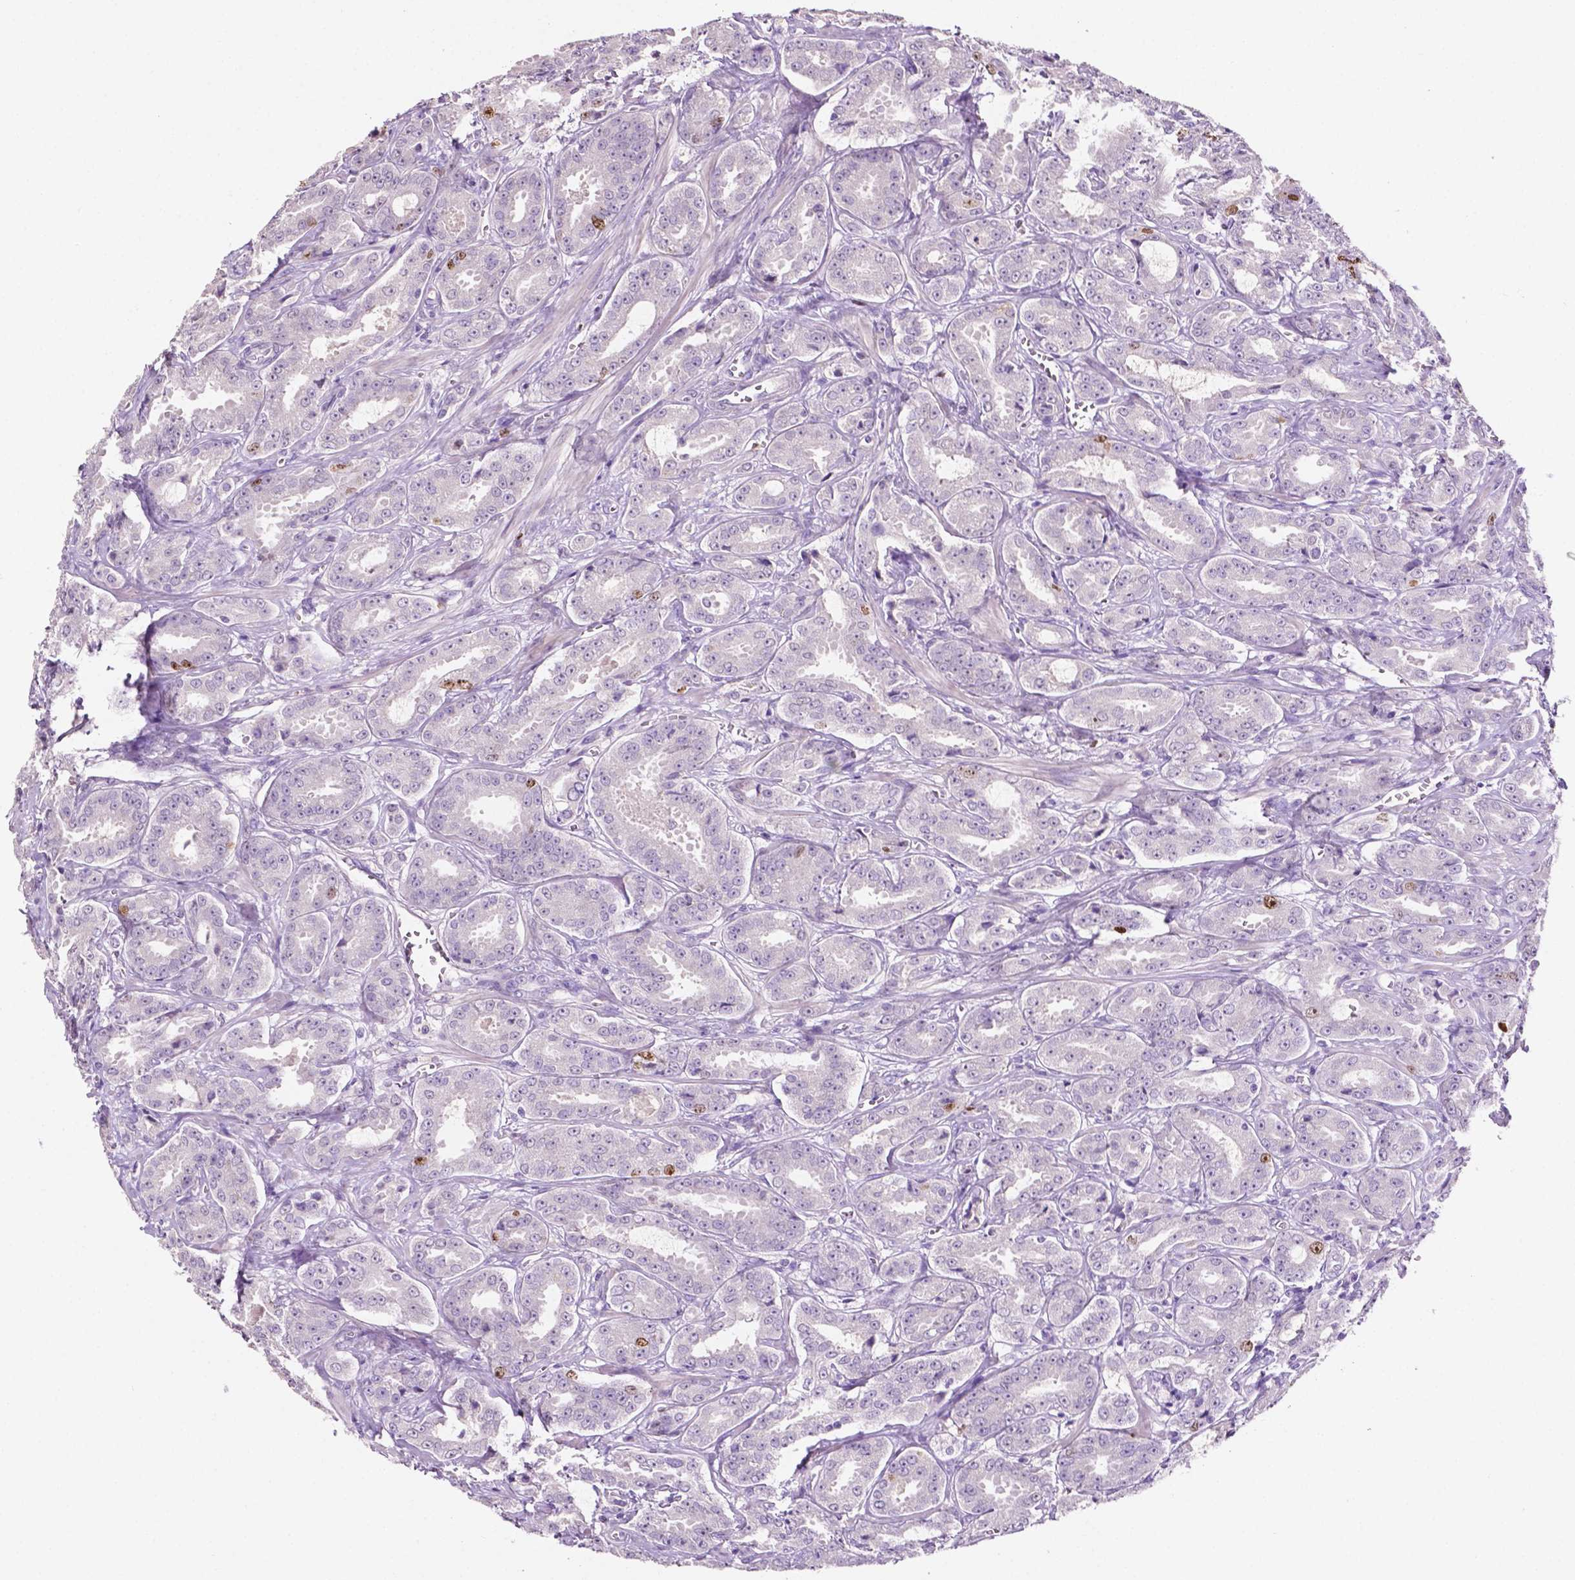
{"staining": {"intensity": "moderate", "quantity": "<25%", "location": "nuclear"}, "tissue": "prostate cancer", "cell_type": "Tumor cells", "image_type": "cancer", "snomed": [{"axis": "morphology", "description": "Adenocarcinoma, High grade"}, {"axis": "topography", "description": "Prostate"}], "caption": "DAB (3,3'-diaminobenzidine) immunohistochemical staining of human high-grade adenocarcinoma (prostate) displays moderate nuclear protein positivity in about <25% of tumor cells.", "gene": "SIAH2", "patient": {"sex": "male", "age": 64}}